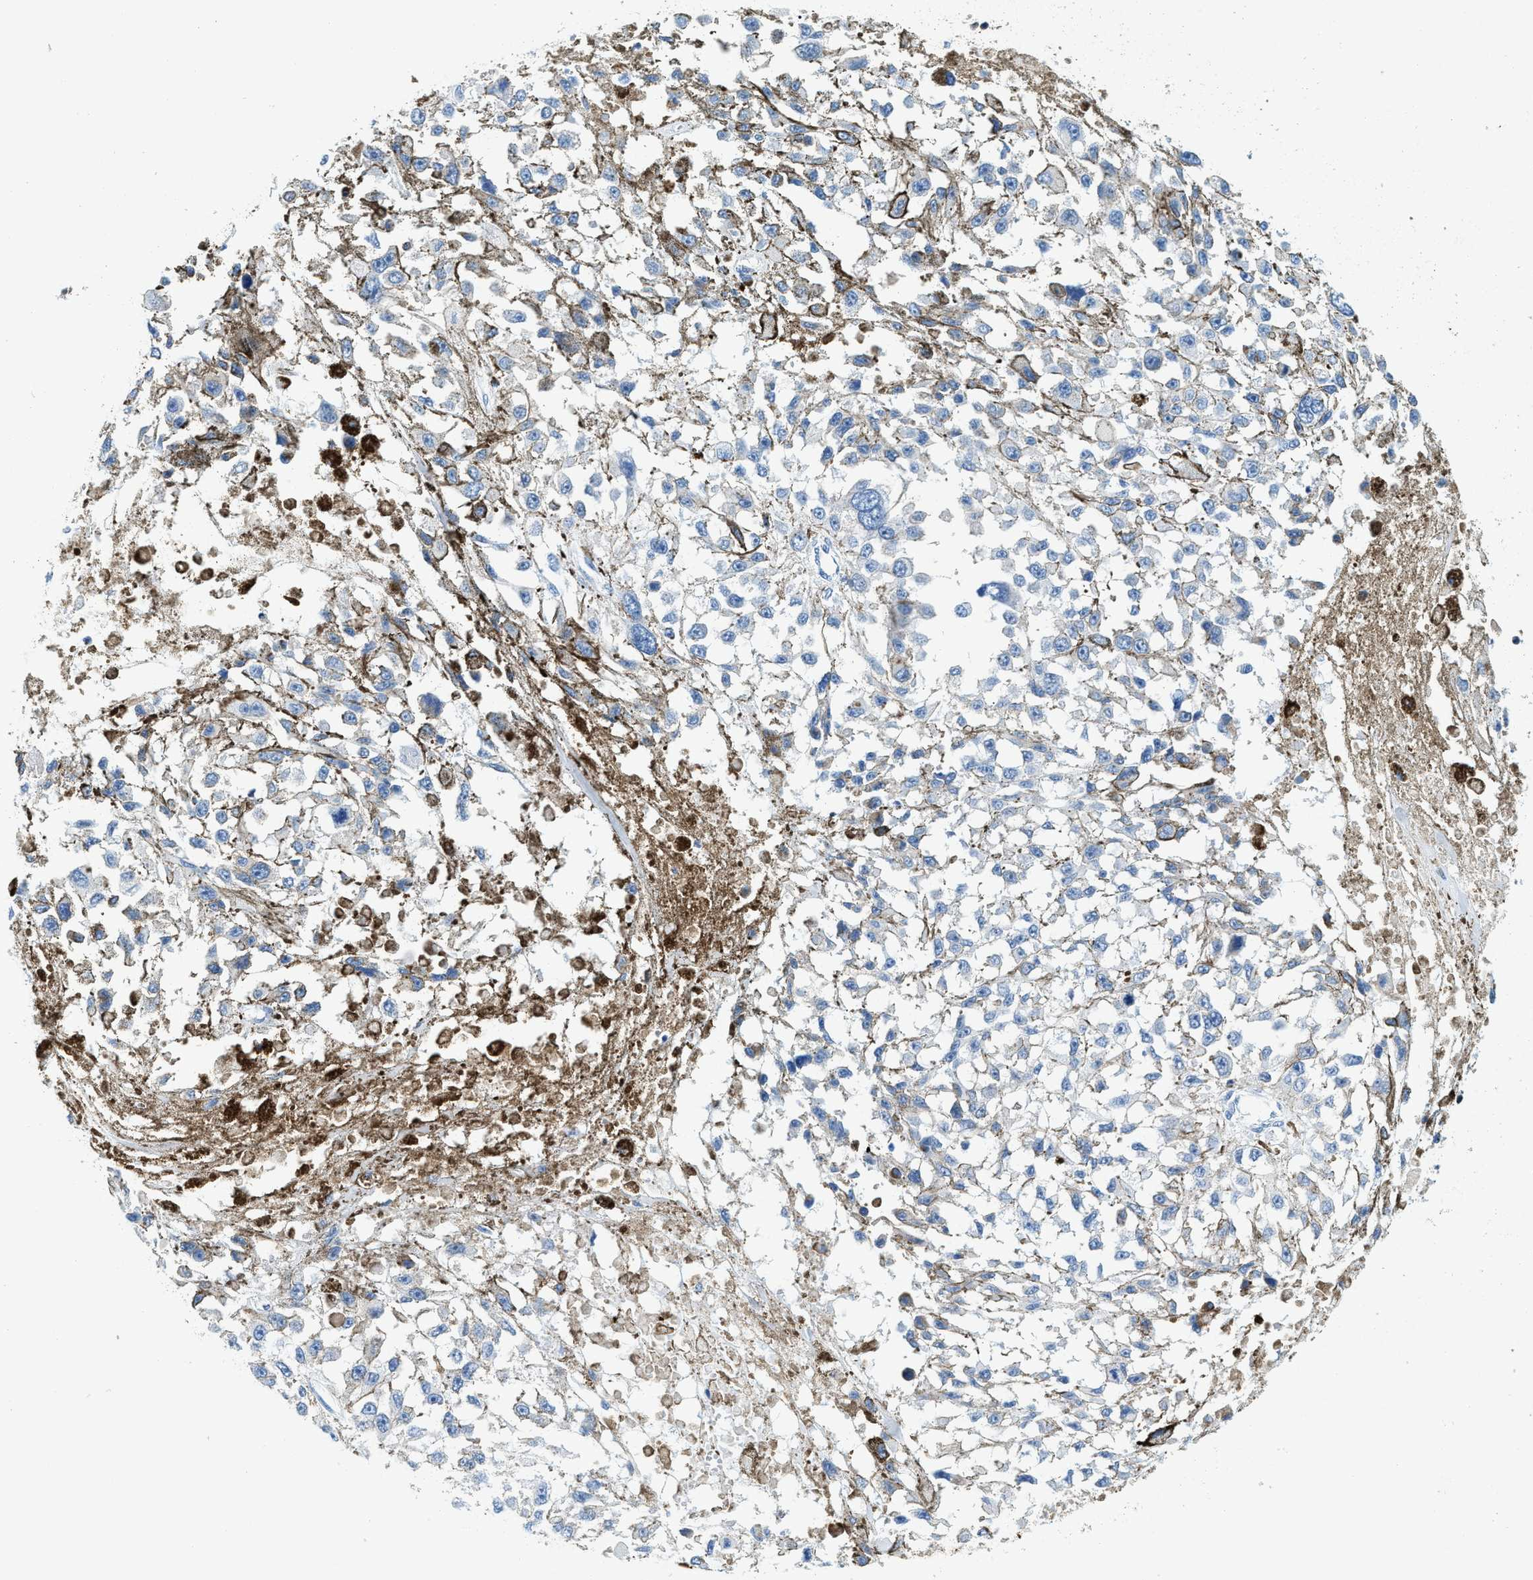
{"staining": {"intensity": "negative", "quantity": "none", "location": "none"}, "tissue": "melanoma", "cell_type": "Tumor cells", "image_type": "cancer", "snomed": [{"axis": "morphology", "description": "Malignant melanoma, Metastatic site"}, {"axis": "topography", "description": "Lymph node"}], "caption": "Immunohistochemistry (IHC) micrograph of melanoma stained for a protein (brown), which exhibits no positivity in tumor cells.", "gene": "TPSAB1", "patient": {"sex": "male", "age": 59}}